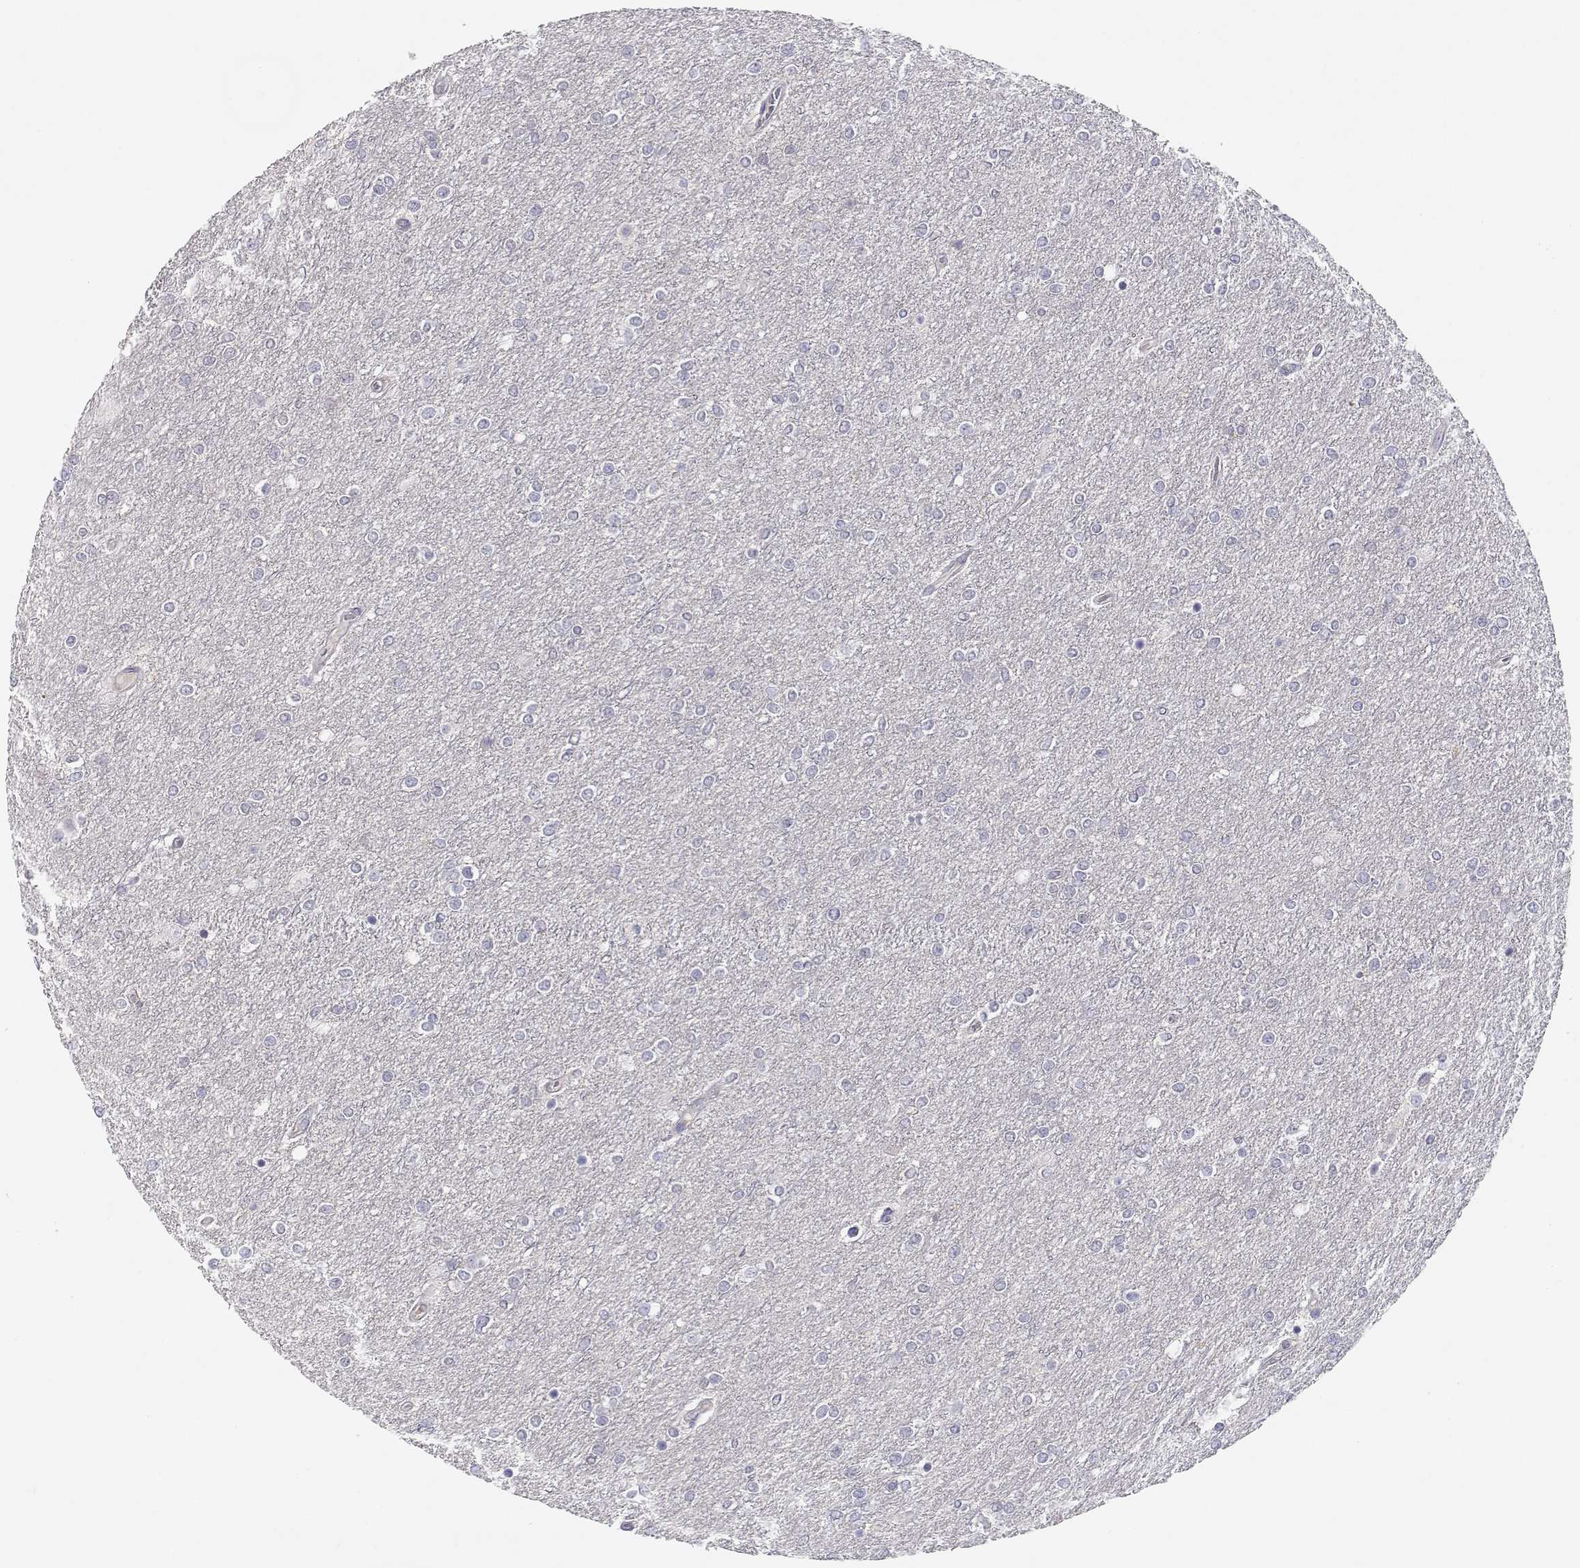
{"staining": {"intensity": "negative", "quantity": "none", "location": "none"}, "tissue": "glioma", "cell_type": "Tumor cells", "image_type": "cancer", "snomed": [{"axis": "morphology", "description": "Glioma, malignant, High grade"}, {"axis": "topography", "description": "Brain"}], "caption": "Human malignant glioma (high-grade) stained for a protein using immunohistochemistry (IHC) demonstrates no expression in tumor cells.", "gene": "ADA", "patient": {"sex": "female", "age": 61}}